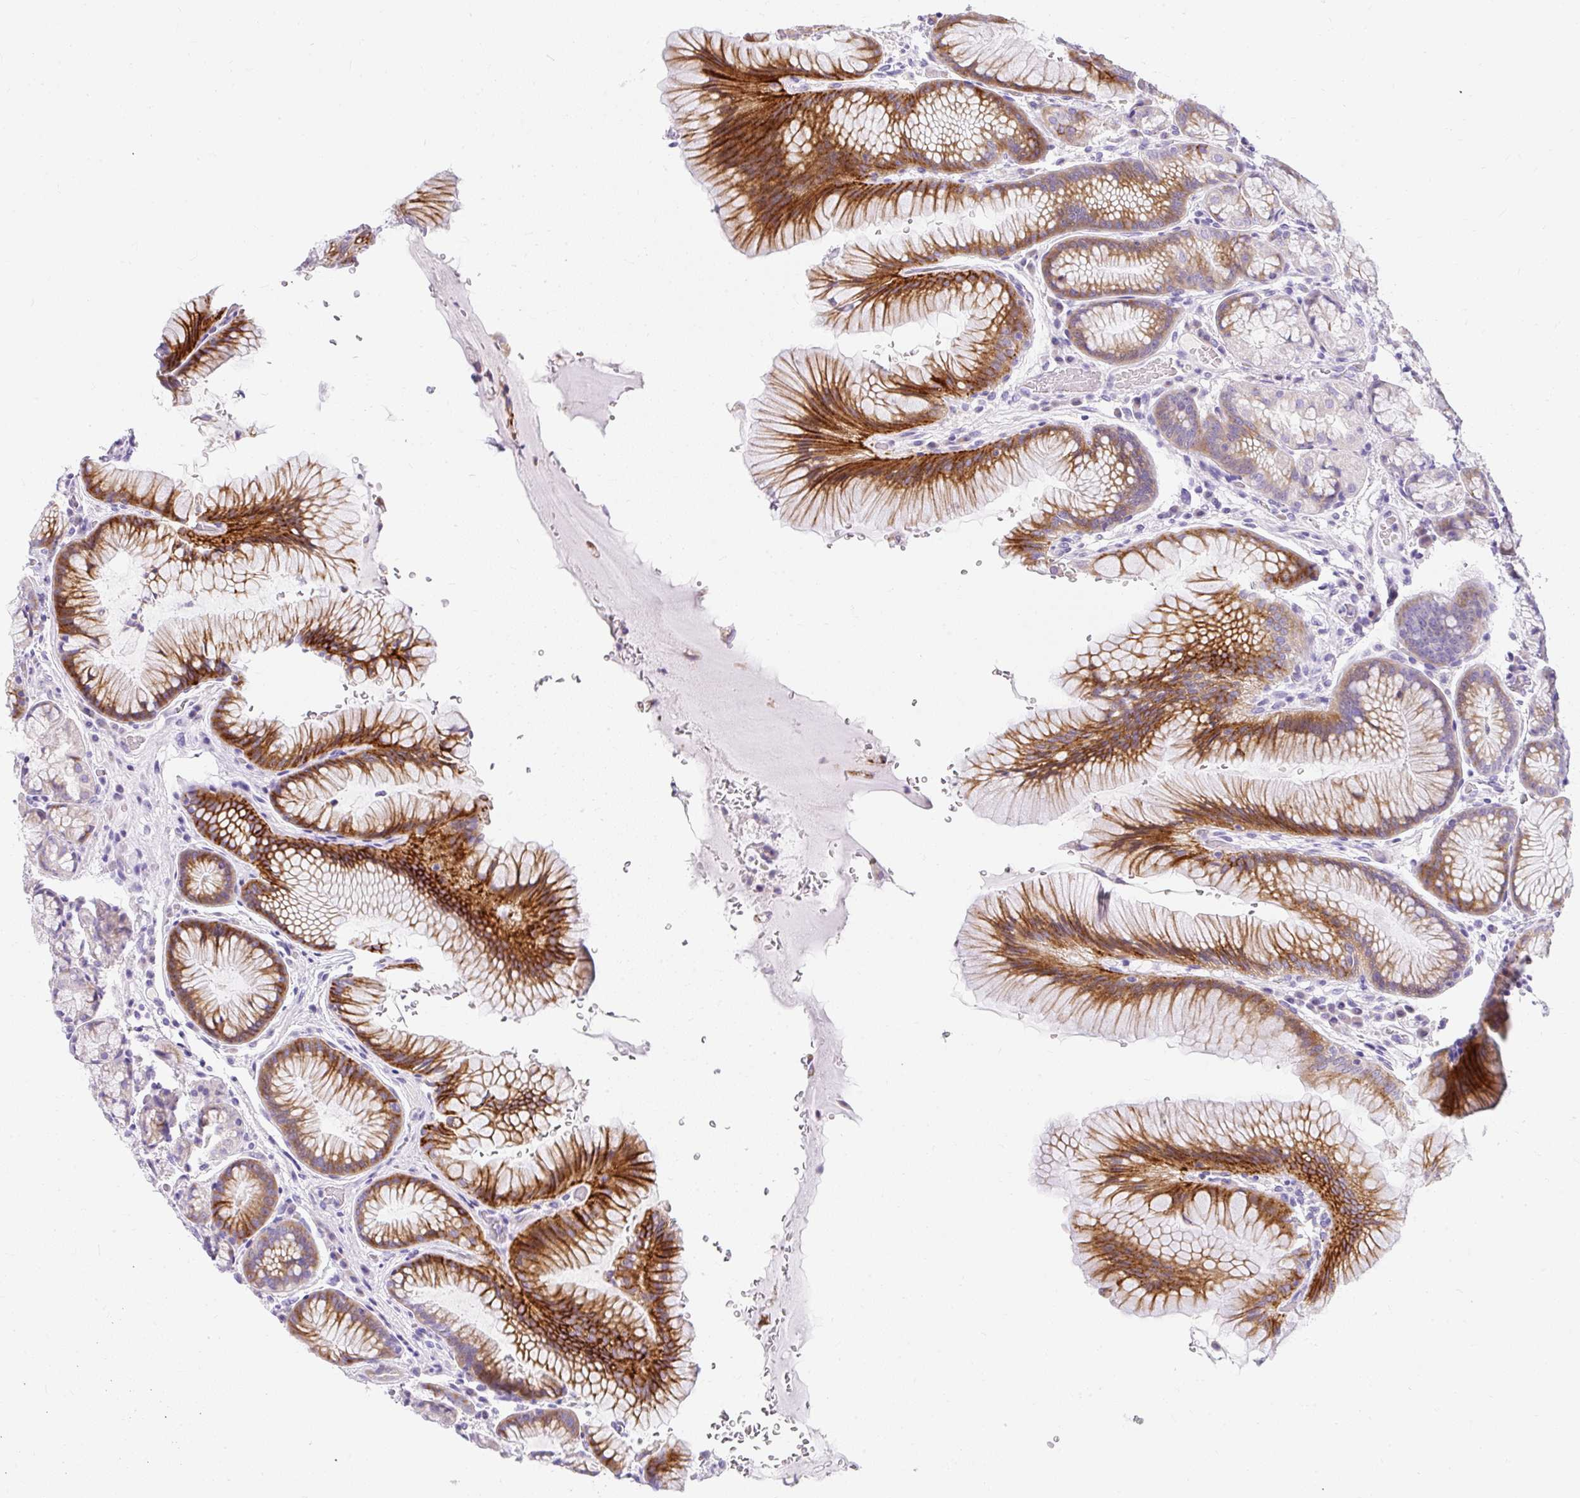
{"staining": {"intensity": "strong", "quantity": ">75%", "location": "cytoplasmic/membranous"}, "tissue": "stomach", "cell_type": "Glandular cells", "image_type": "normal", "snomed": [{"axis": "morphology", "description": "Normal tissue, NOS"}, {"axis": "topography", "description": "Stomach"}], "caption": "This photomicrograph reveals immunohistochemistry staining of benign stomach, with high strong cytoplasmic/membranous expression in about >75% of glandular cells.", "gene": "DTX4", "patient": {"sex": "male", "age": 63}}